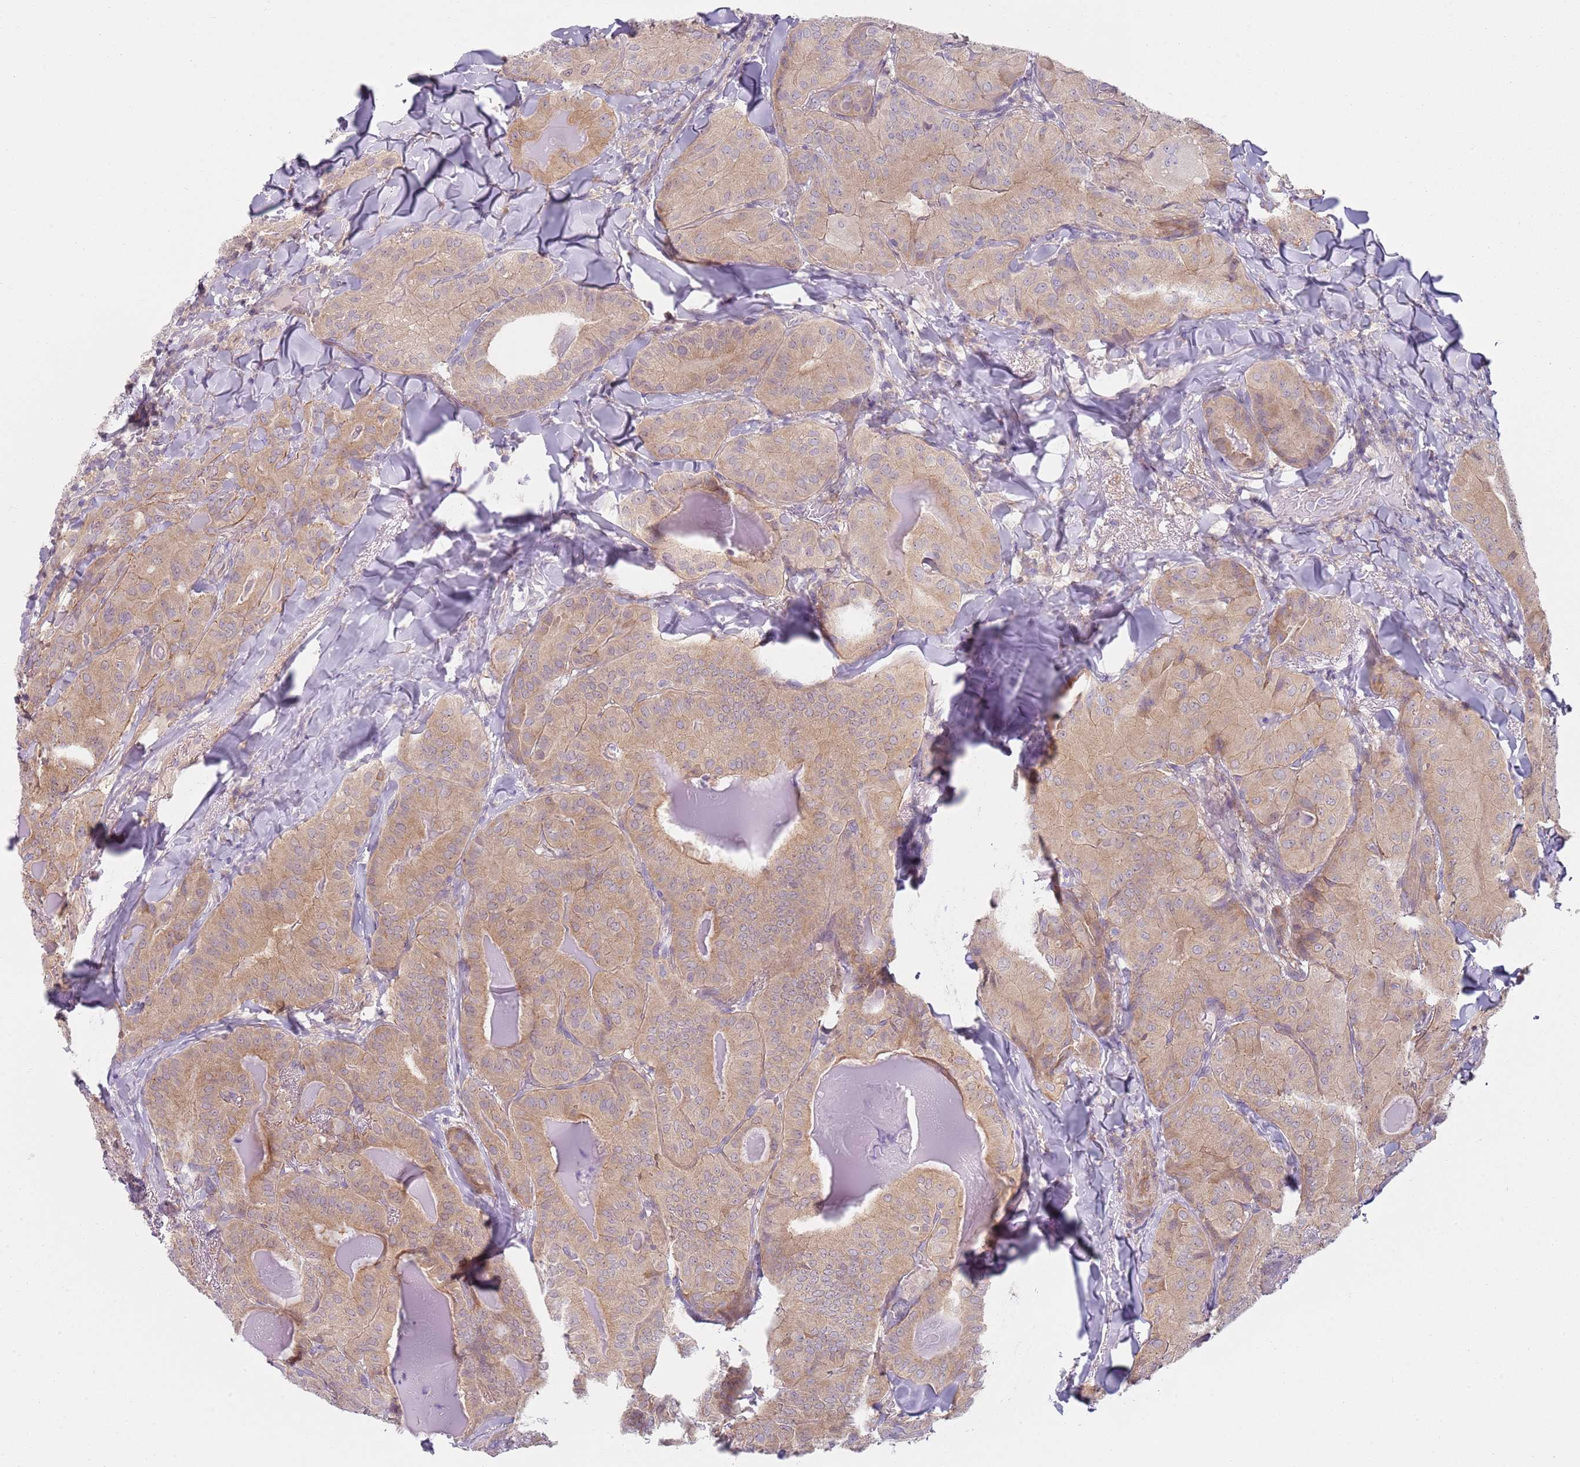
{"staining": {"intensity": "moderate", "quantity": ">75%", "location": "cytoplasmic/membranous"}, "tissue": "thyroid cancer", "cell_type": "Tumor cells", "image_type": "cancer", "snomed": [{"axis": "morphology", "description": "Papillary adenocarcinoma, NOS"}, {"axis": "topography", "description": "Thyroid gland"}], "caption": "IHC staining of thyroid papillary adenocarcinoma, which shows medium levels of moderate cytoplasmic/membranous staining in approximately >75% of tumor cells indicating moderate cytoplasmic/membranous protein positivity. The staining was performed using DAB (3,3'-diaminobenzidine) (brown) for protein detection and nuclei were counterstained in hematoxylin (blue).", "gene": "SLC26A6", "patient": {"sex": "female", "age": 68}}